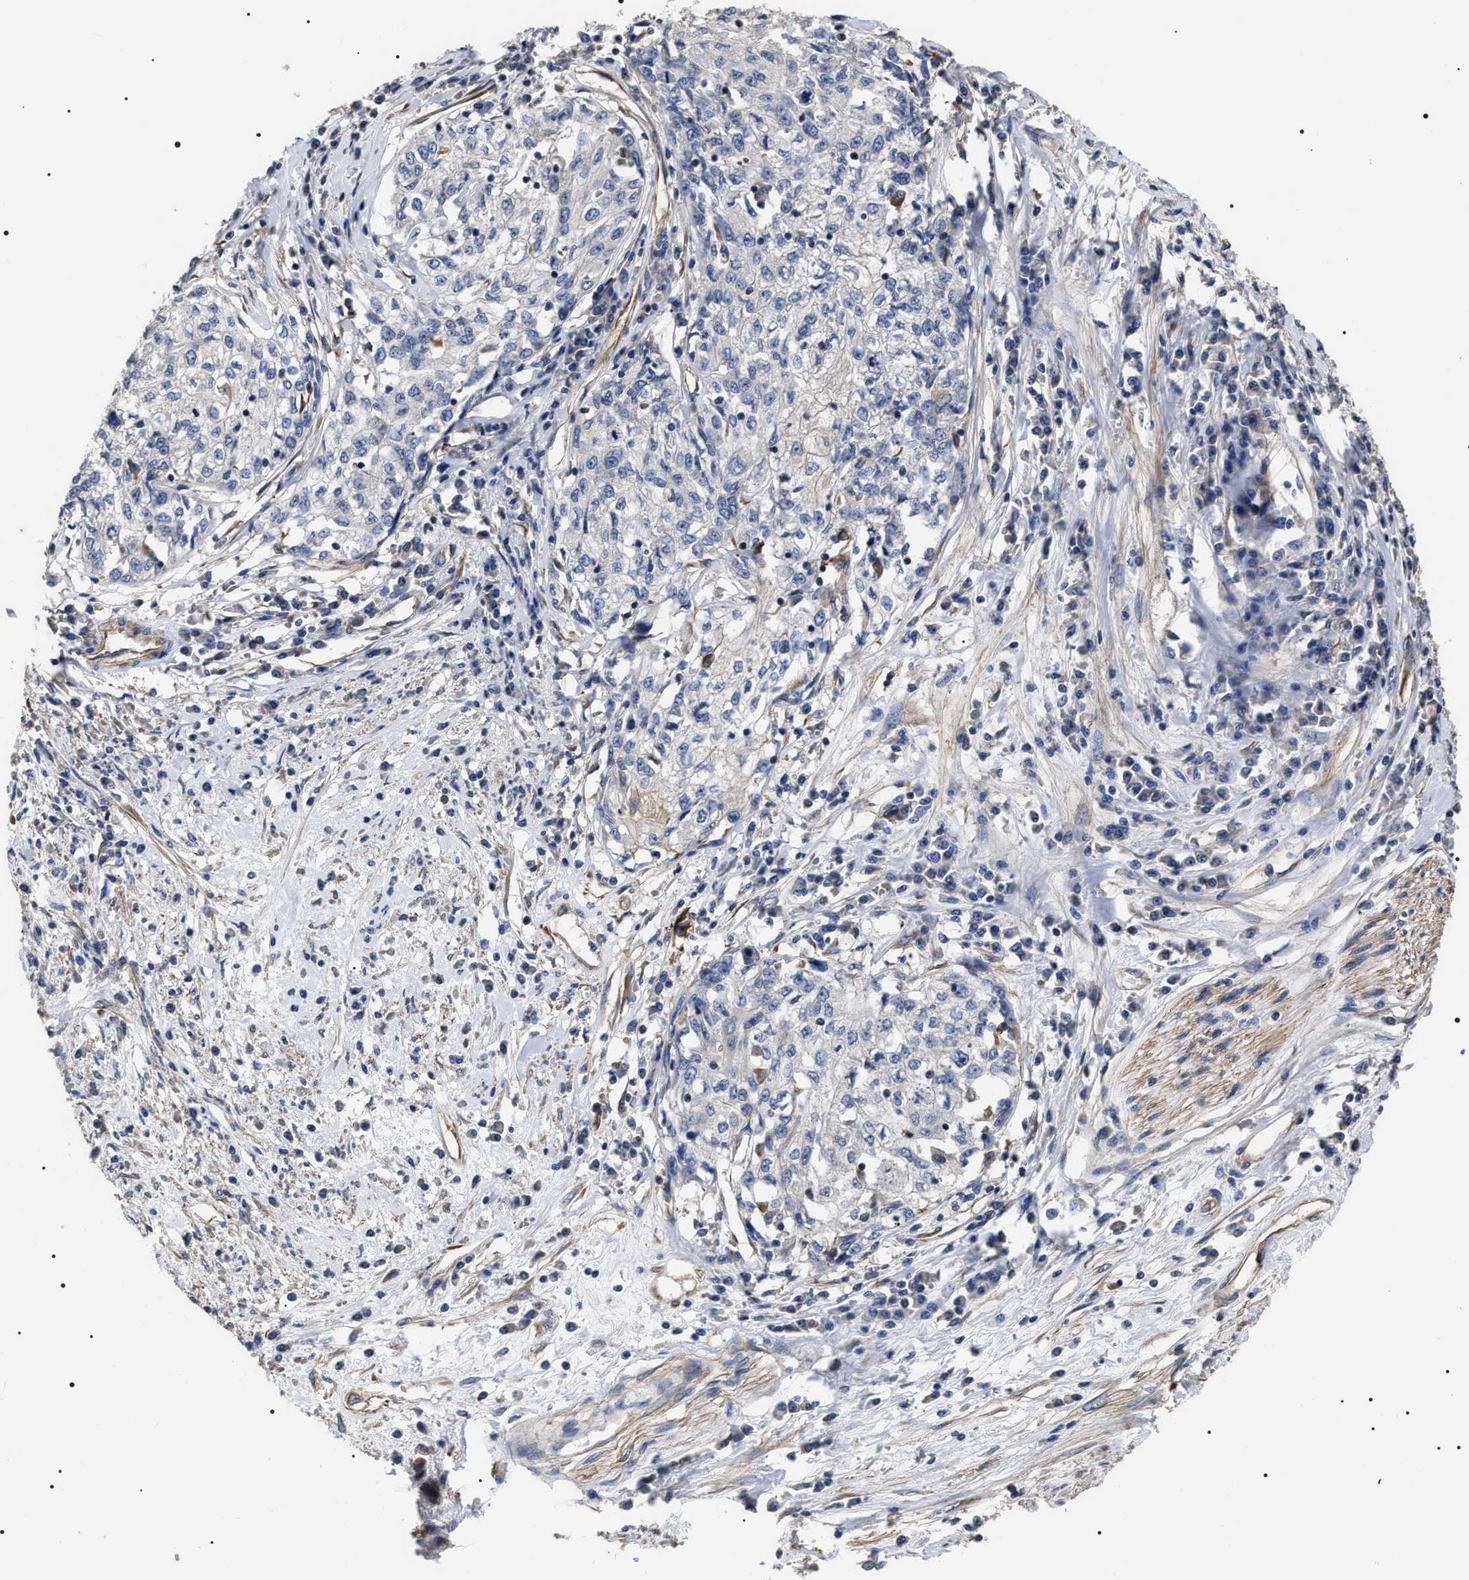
{"staining": {"intensity": "negative", "quantity": "none", "location": "none"}, "tissue": "cervical cancer", "cell_type": "Tumor cells", "image_type": "cancer", "snomed": [{"axis": "morphology", "description": "Squamous cell carcinoma, NOS"}, {"axis": "topography", "description": "Cervix"}], "caption": "There is no significant expression in tumor cells of squamous cell carcinoma (cervical).", "gene": "TSPAN33", "patient": {"sex": "female", "age": 57}}